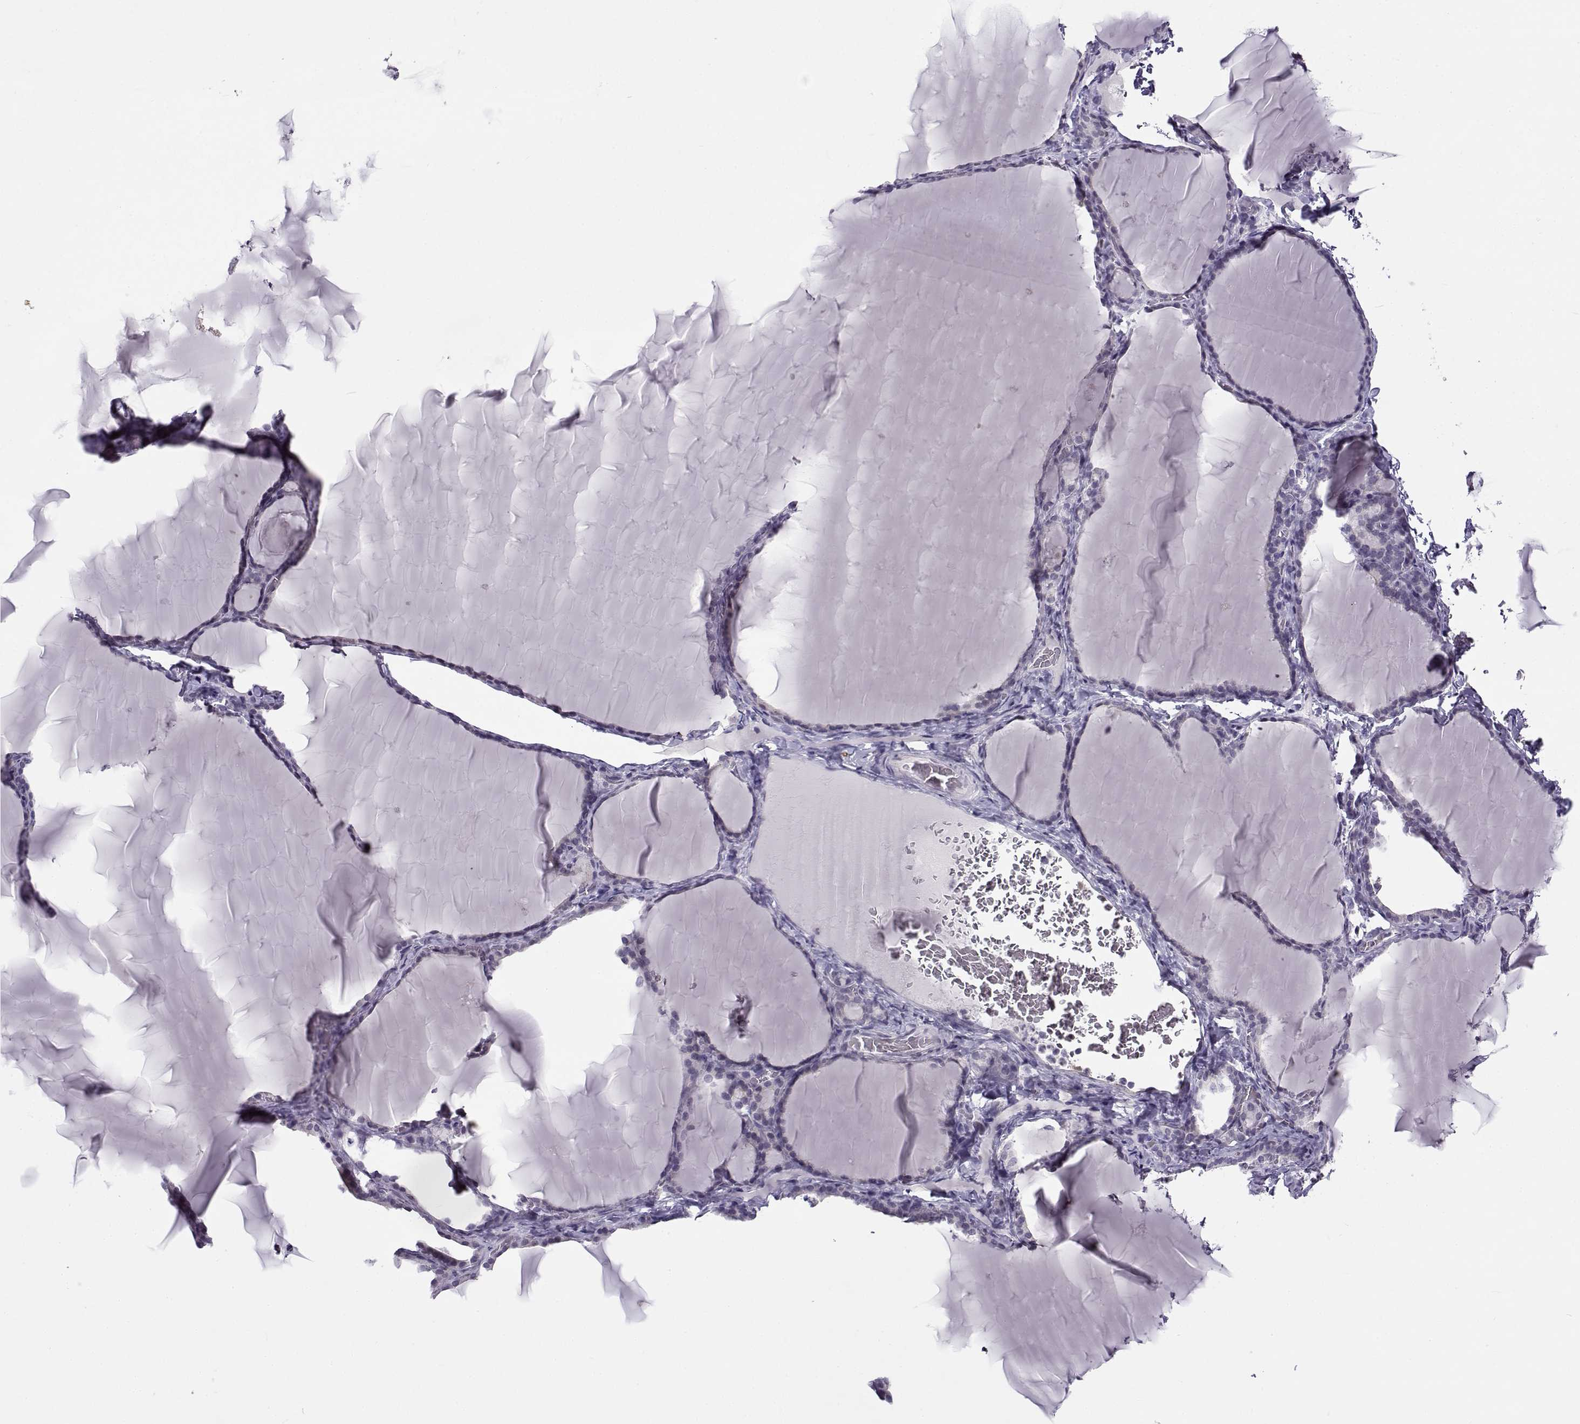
{"staining": {"intensity": "negative", "quantity": "none", "location": "none"}, "tissue": "thyroid gland", "cell_type": "Glandular cells", "image_type": "normal", "snomed": [{"axis": "morphology", "description": "Normal tissue, NOS"}, {"axis": "morphology", "description": "Hyperplasia, NOS"}, {"axis": "topography", "description": "Thyroid gland"}], "caption": "This is an IHC histopathology image of normal human thyroid gland. There is no positivity in glandular cells.", "gene": "BACH1", "patient": {"sex": "female", "age": 27}}